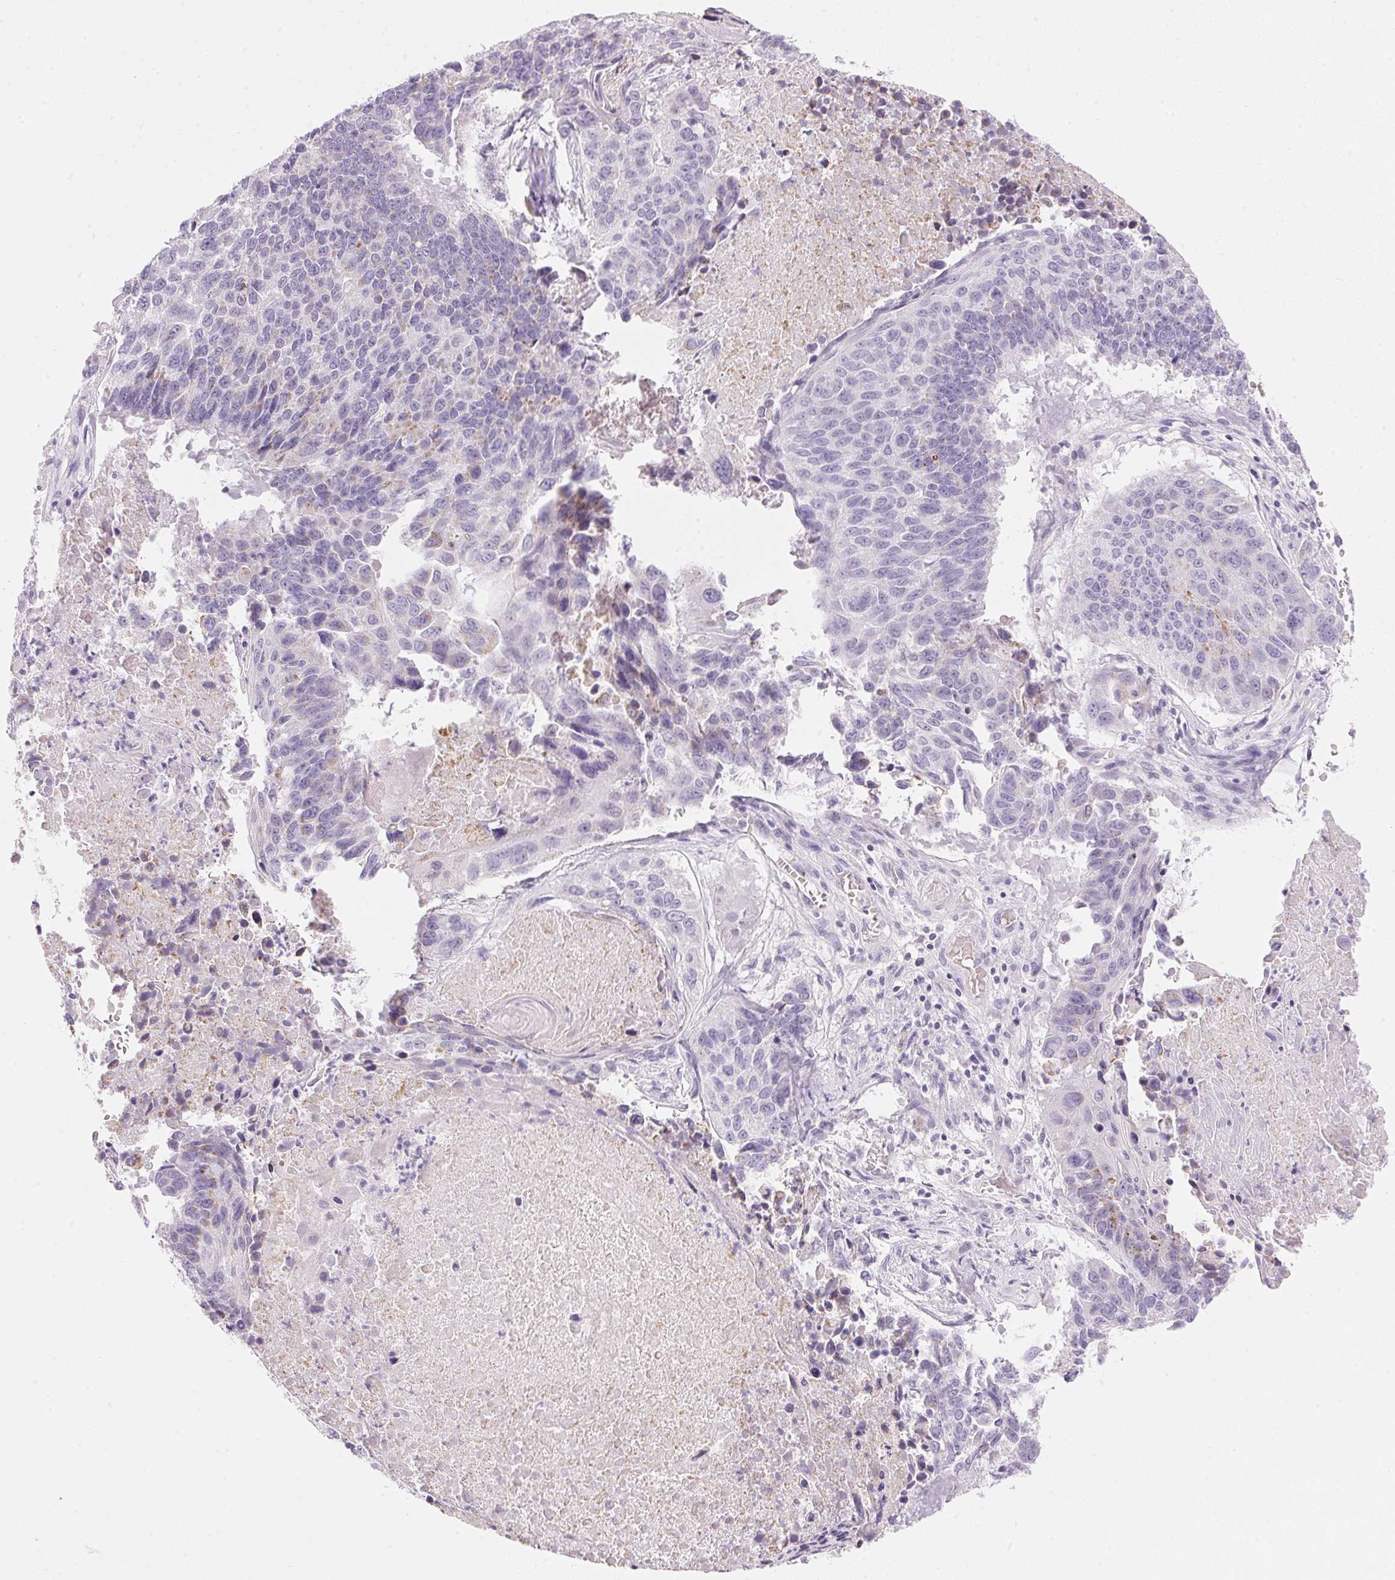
{"staining": {"intensity": "negative", "quantity": "none", "location": "none"}, "tissue": "lung cancer", "cell_type": "Tumor cells", "image_type": "cancer", "snomed": [{"axis": "morphology", "description": "Squamous cell carcinoma, NOS"}, {"axis": "topography", "description": "Lung"}], "caption": "An IHC photomicrograph of lung cancer is shown. There is no staining in tumor cells of lung cancer.", "gene": "CYP11B1", "patient": {"sex": "male", "age": 73}}